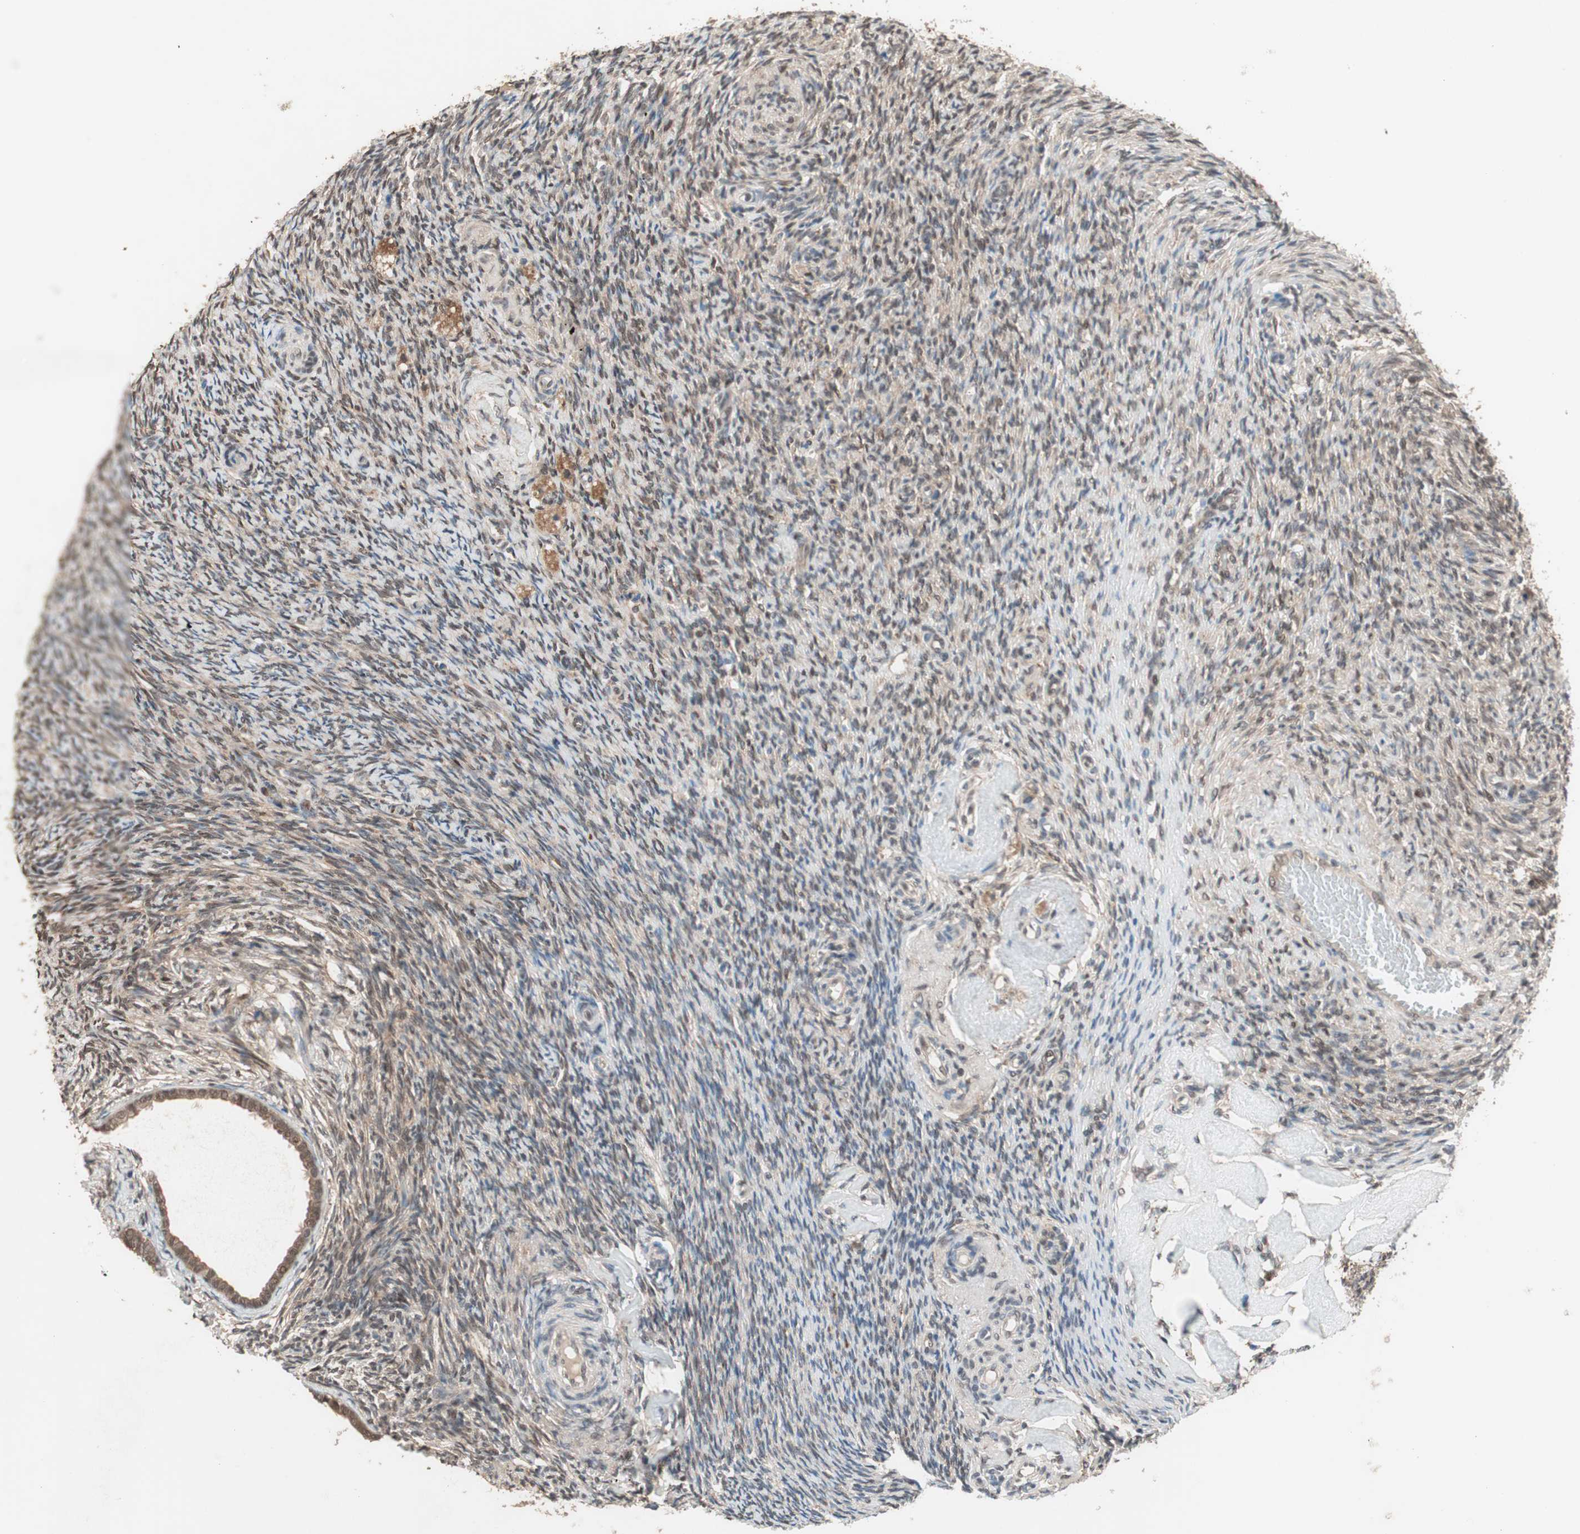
{"staining": {"intensity": "moderate", "quantity": ">75%", "location": "cytoplasmic/membranous,nuclear"}, "tissue": "ovary", "cell_type": "Ovarian stroma cells", "image_type": "normal", "snomed": [{"axis": "morphology", "description": "Normal tissue, NOS"}, {"axis": "topography", "description": "Ovary"}], "caption": "A histopathology image of ovary stained for a protein shows moderate cytoplasmic/membranous,nuclear brown staining in ovarian stroma cells. (brown staining indicates protein expression, while blue staining denotes nuclei).", "gene": "GART", "patient": {"sex": "female", "age": 60}}